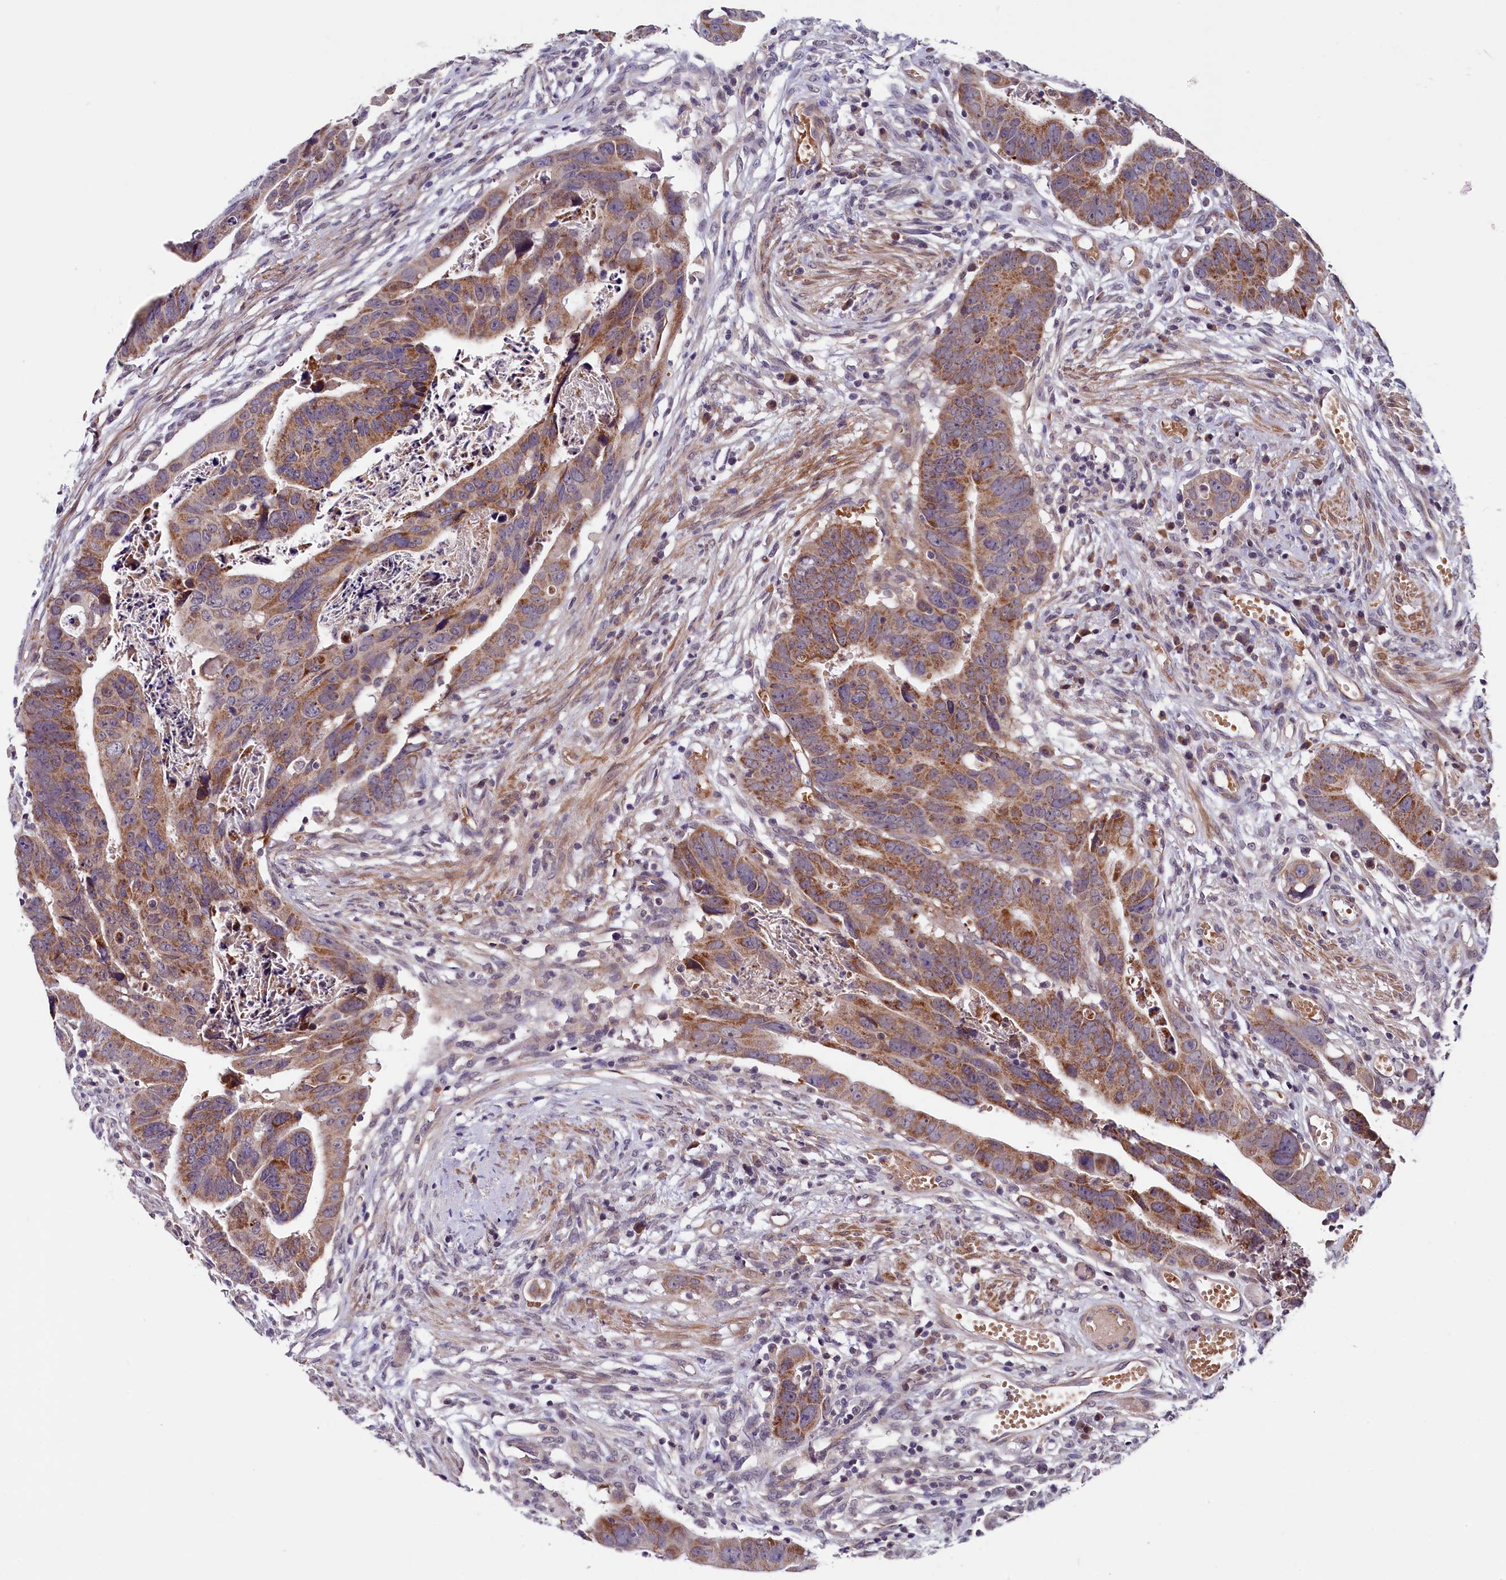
{"staining": {"intensity": "moderate", "quantity": ">75%", "location": "cytoplasmic/membranous"}, "tissue": "colorectal cancer", "cell_type": "Tumor cells", "image_type": "cancer", "snomed": [{"axis": "morphology", "description": "Adenocarcinoma, NOS"}, {"axis": "topography", "description": "Rectum"}], "caption": "Human colorectal adenocarcinoma stained with a brown dye displays moderate cytoplasmic/membranous positive expression in approximately >75% of tumor cells.", "gene": "SLC39A6", "patient": {"sex": "female", "age": 65}}